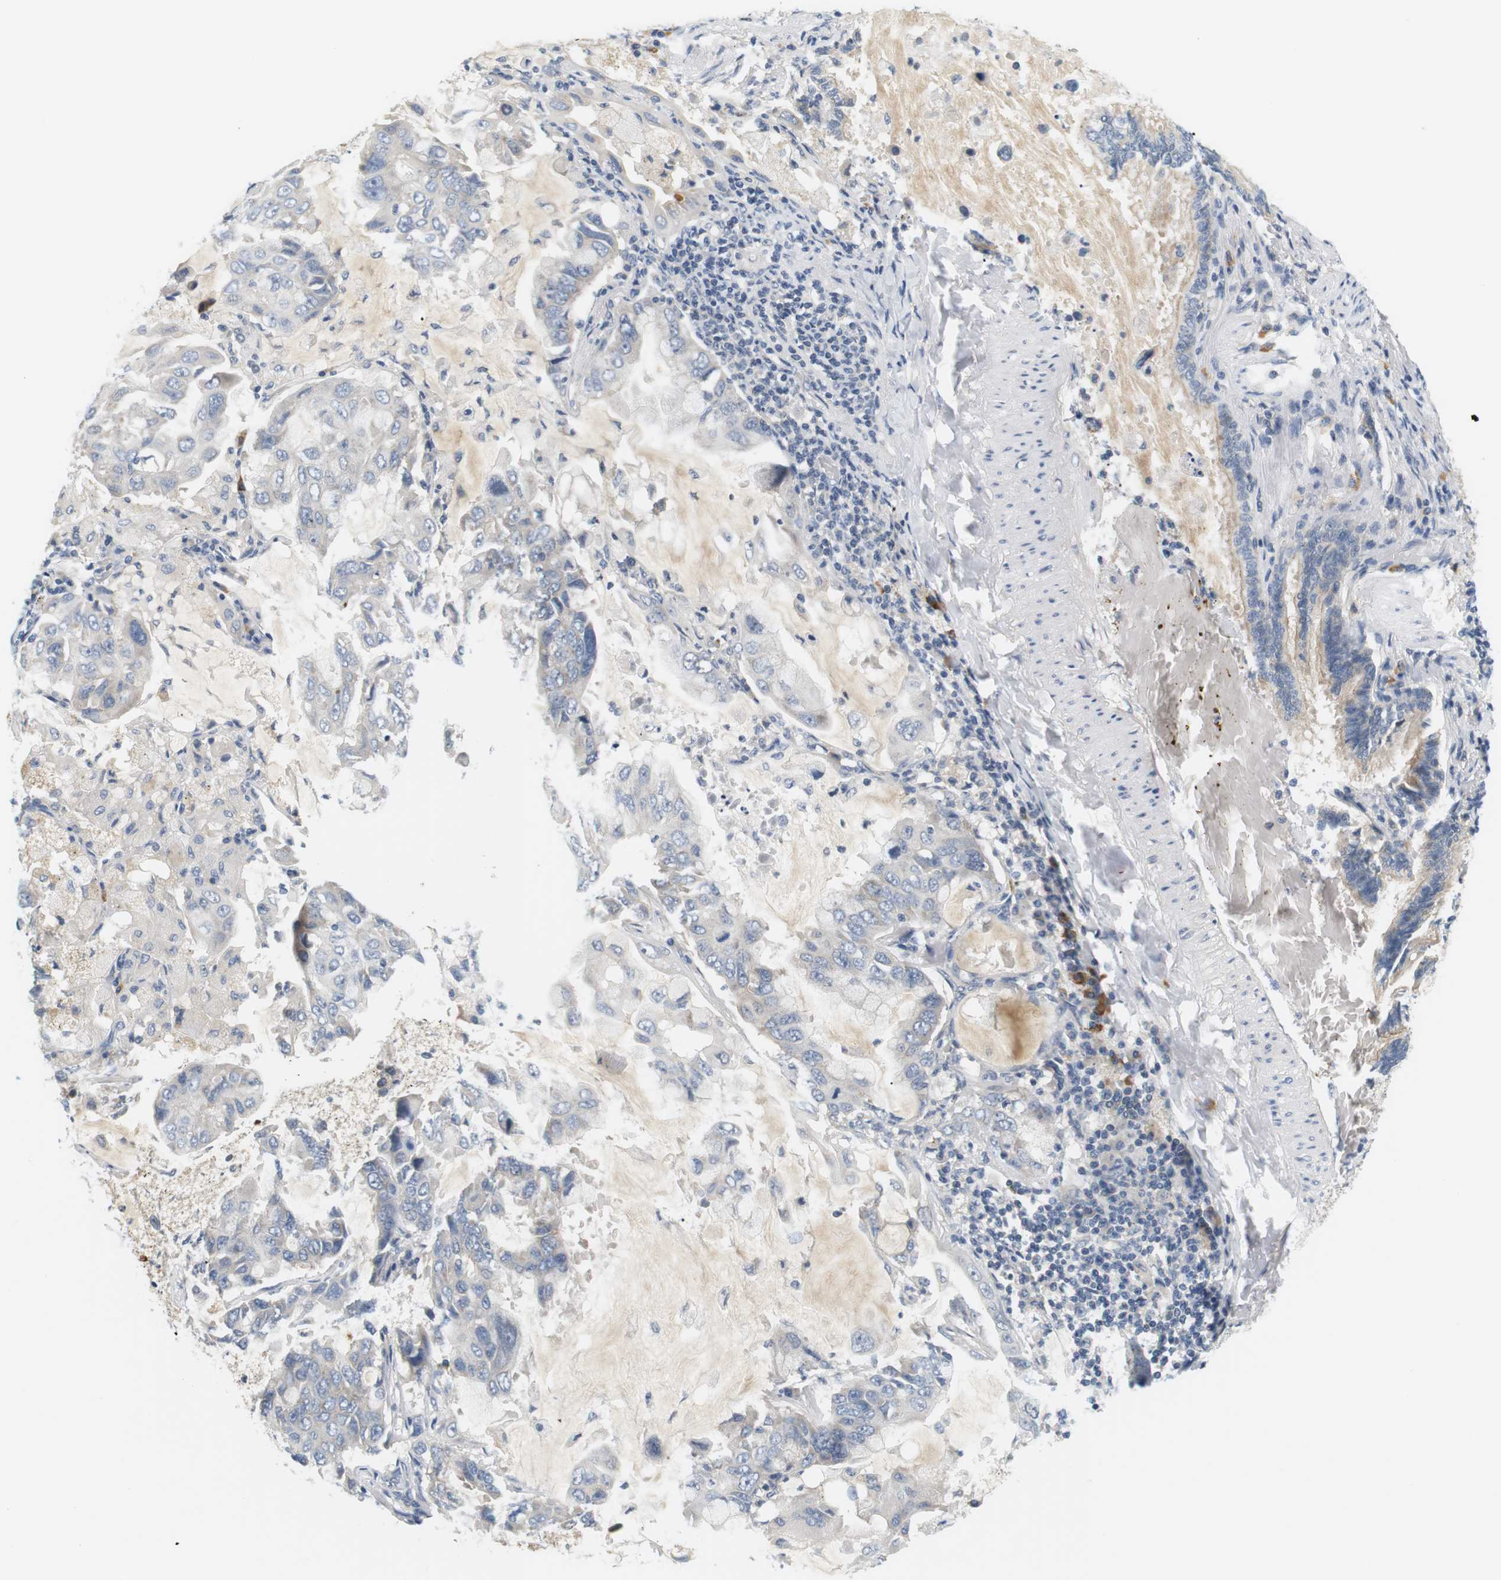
{"staining": {"intensity": "negative", "quantity": "none", "location": "none"}, "tissue": "lung cancer", "cell_type": "Tumor cells", "image_type": "cancer", "snomed": [{"axis": "morphology", "description": "Adenocarcinoma, NOS"}, {"axis": "topography", "description": "Lung"}], "caption": "A photomicrograph of human lung adenocarcinoma is negative for staining in tumor cells.", "gene": "EVA1C", "patient": {"sex": "male", "age": 64}}